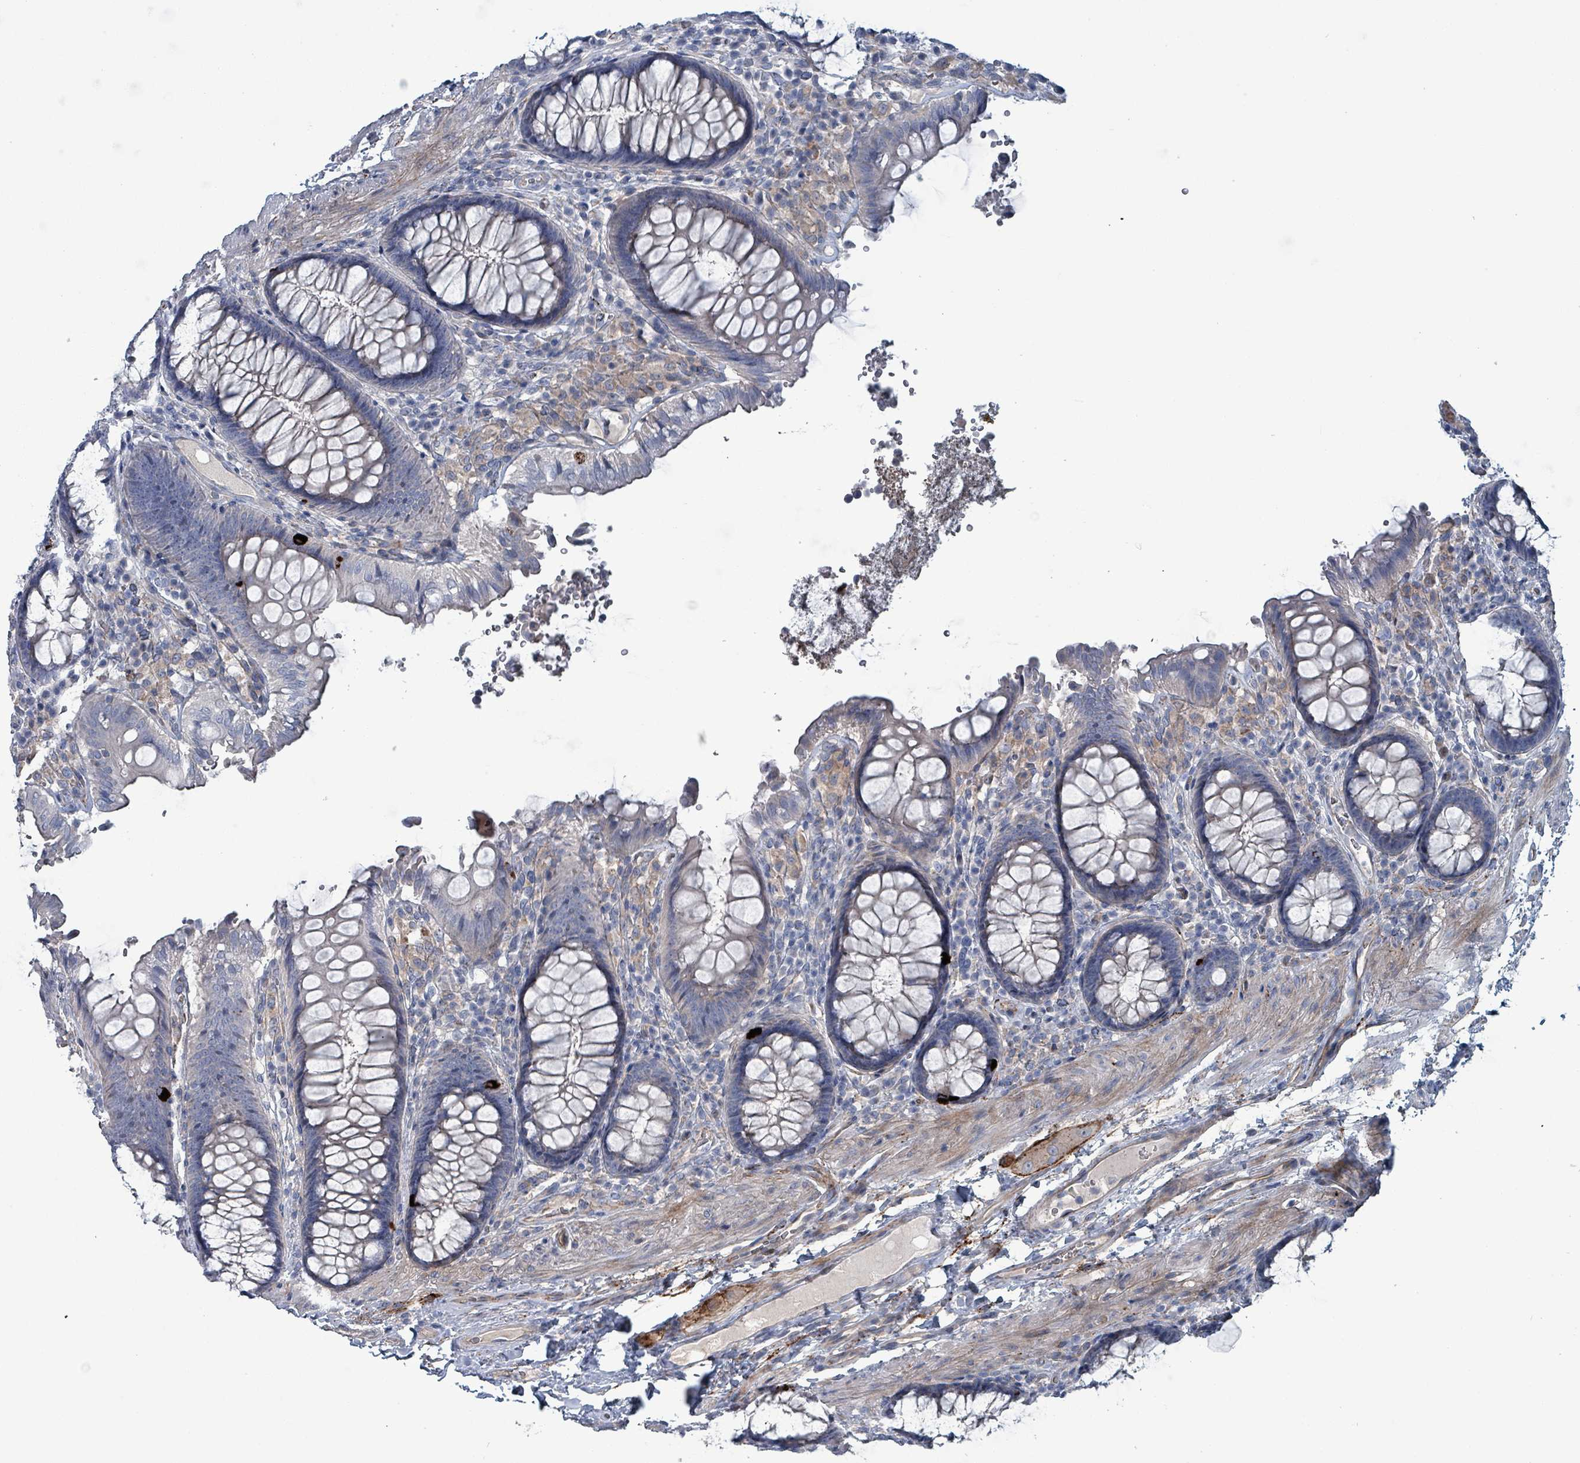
{"staining": {"intensity": "moderate", "quantity": "<25%", "location": "cytoplasmic/membranous"}, "tissue": "colon", "cell_type": "Endothelial cells", "image_type": "normal", "snomed": [{"axis": "morphology", "description": "Normal tissue, NOS"}, {"axis": "topography", "description": "Colon"}], "caption": "High-magnification brightfield microscopy of normal colon stained with DAB (3,3'-diaminobenzidine) (brown) and counterstained with hematoxylin (blue). endothelial cells exhibit moderate cytoplasmic/membranous staining is seen in approximately<25% of cells.", "gene": "TAAR5", "patient": {"sex": "male", "age": 84}}